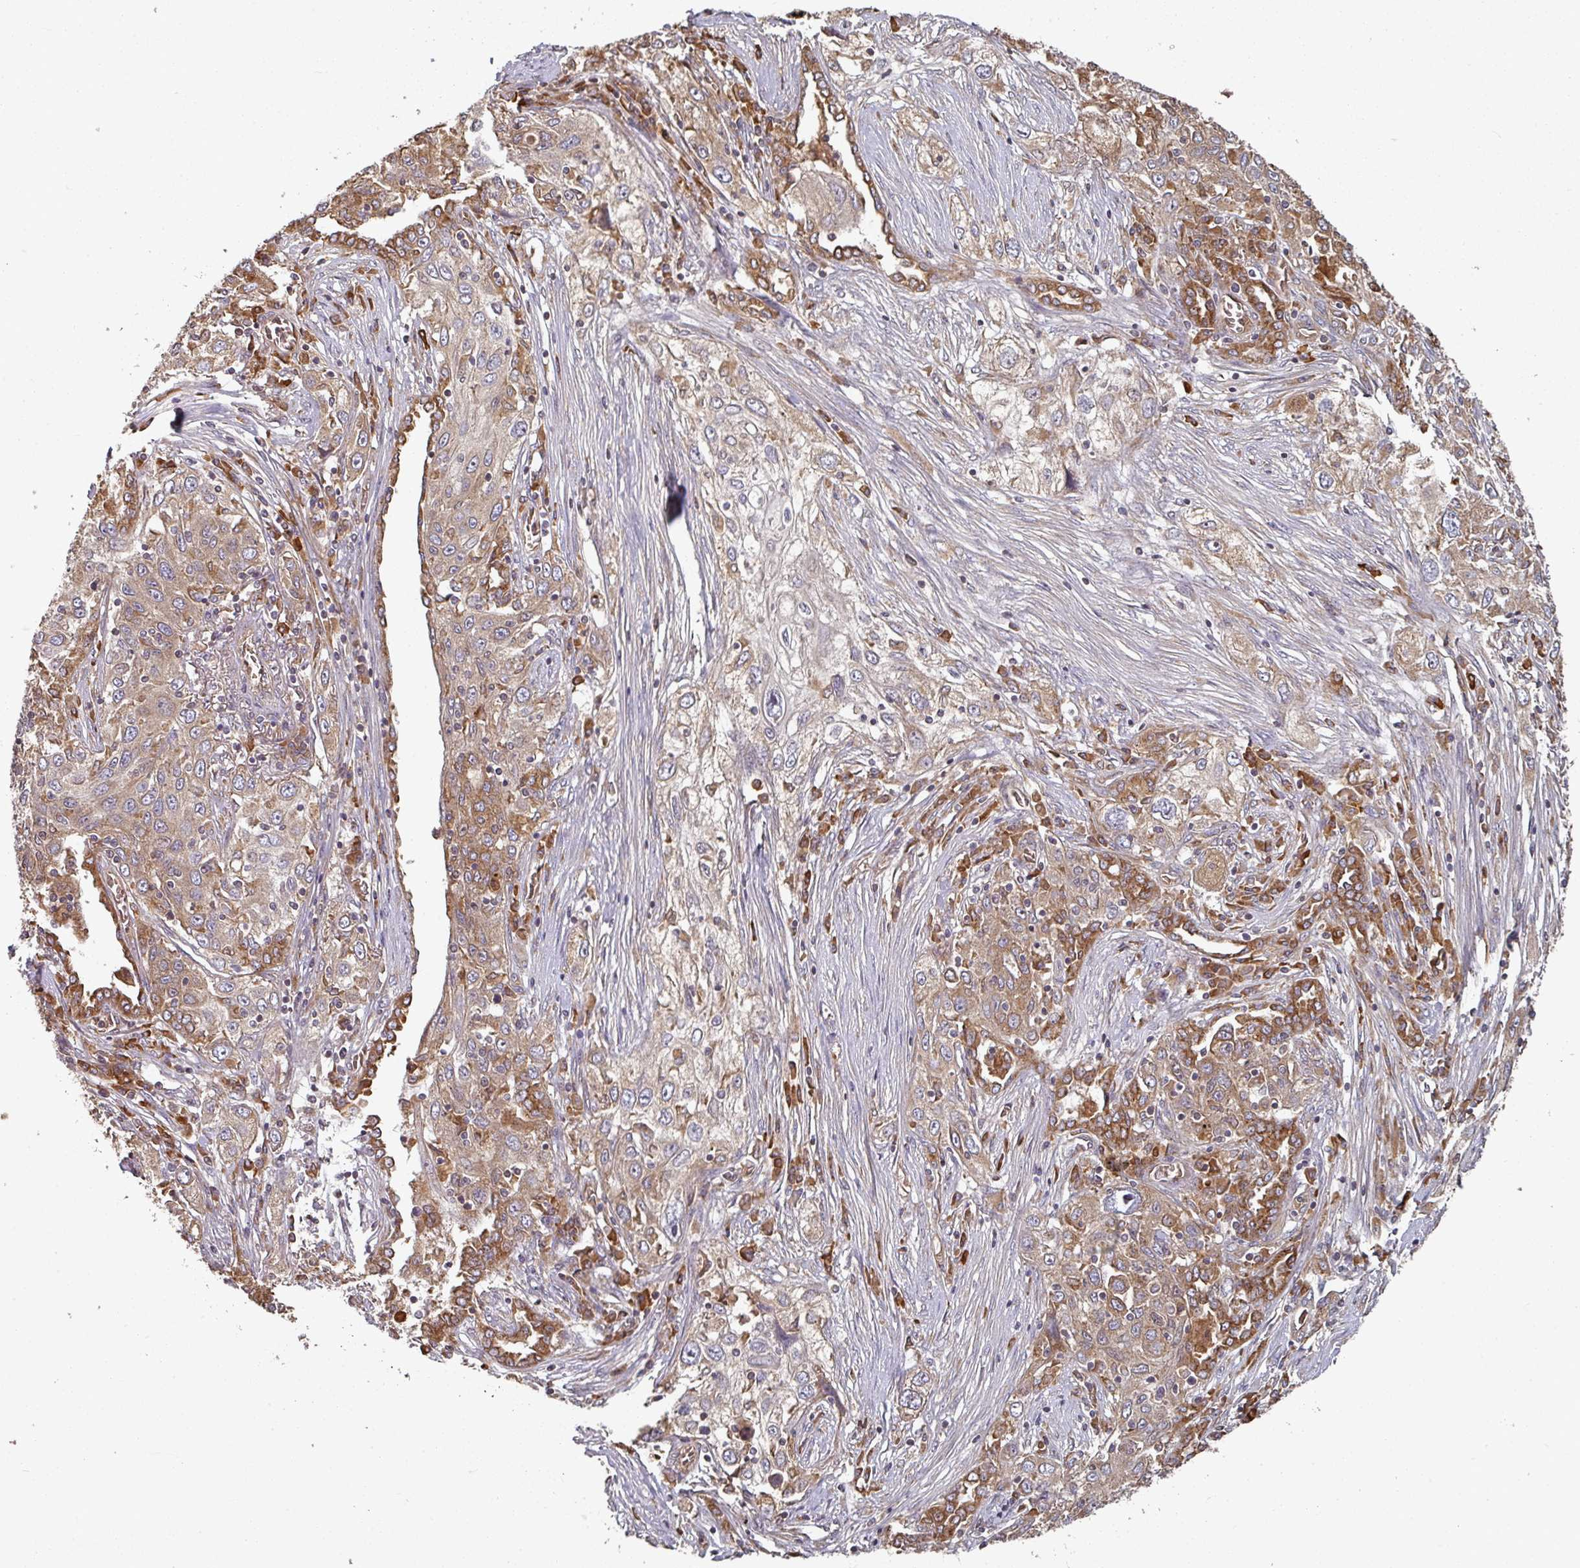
{"staining": {"intensity": "moderate", "quantity": "25%-75%", "location": "cytoplasmic/membranous"}, "tissue": "lung cancer", "cell_type": "Tumor cells", "image_type": "cancer", "snomed": [{"axis": "morphology", "description": "Squamous cell carcinoma, NOS"}, {"axis": "topography", "description": "Lung"}], "caption": "Immunohistochemical staining of lung cancer exhibits medium levels of moderate cytoplasmic/membranous protein staining in about 25%-75% of tumor cells. (DAB = brown stain, brightfield microscopy at high magnification).", "gene": "EDEM2", "patient": {"sex": "female", "age": 69}}